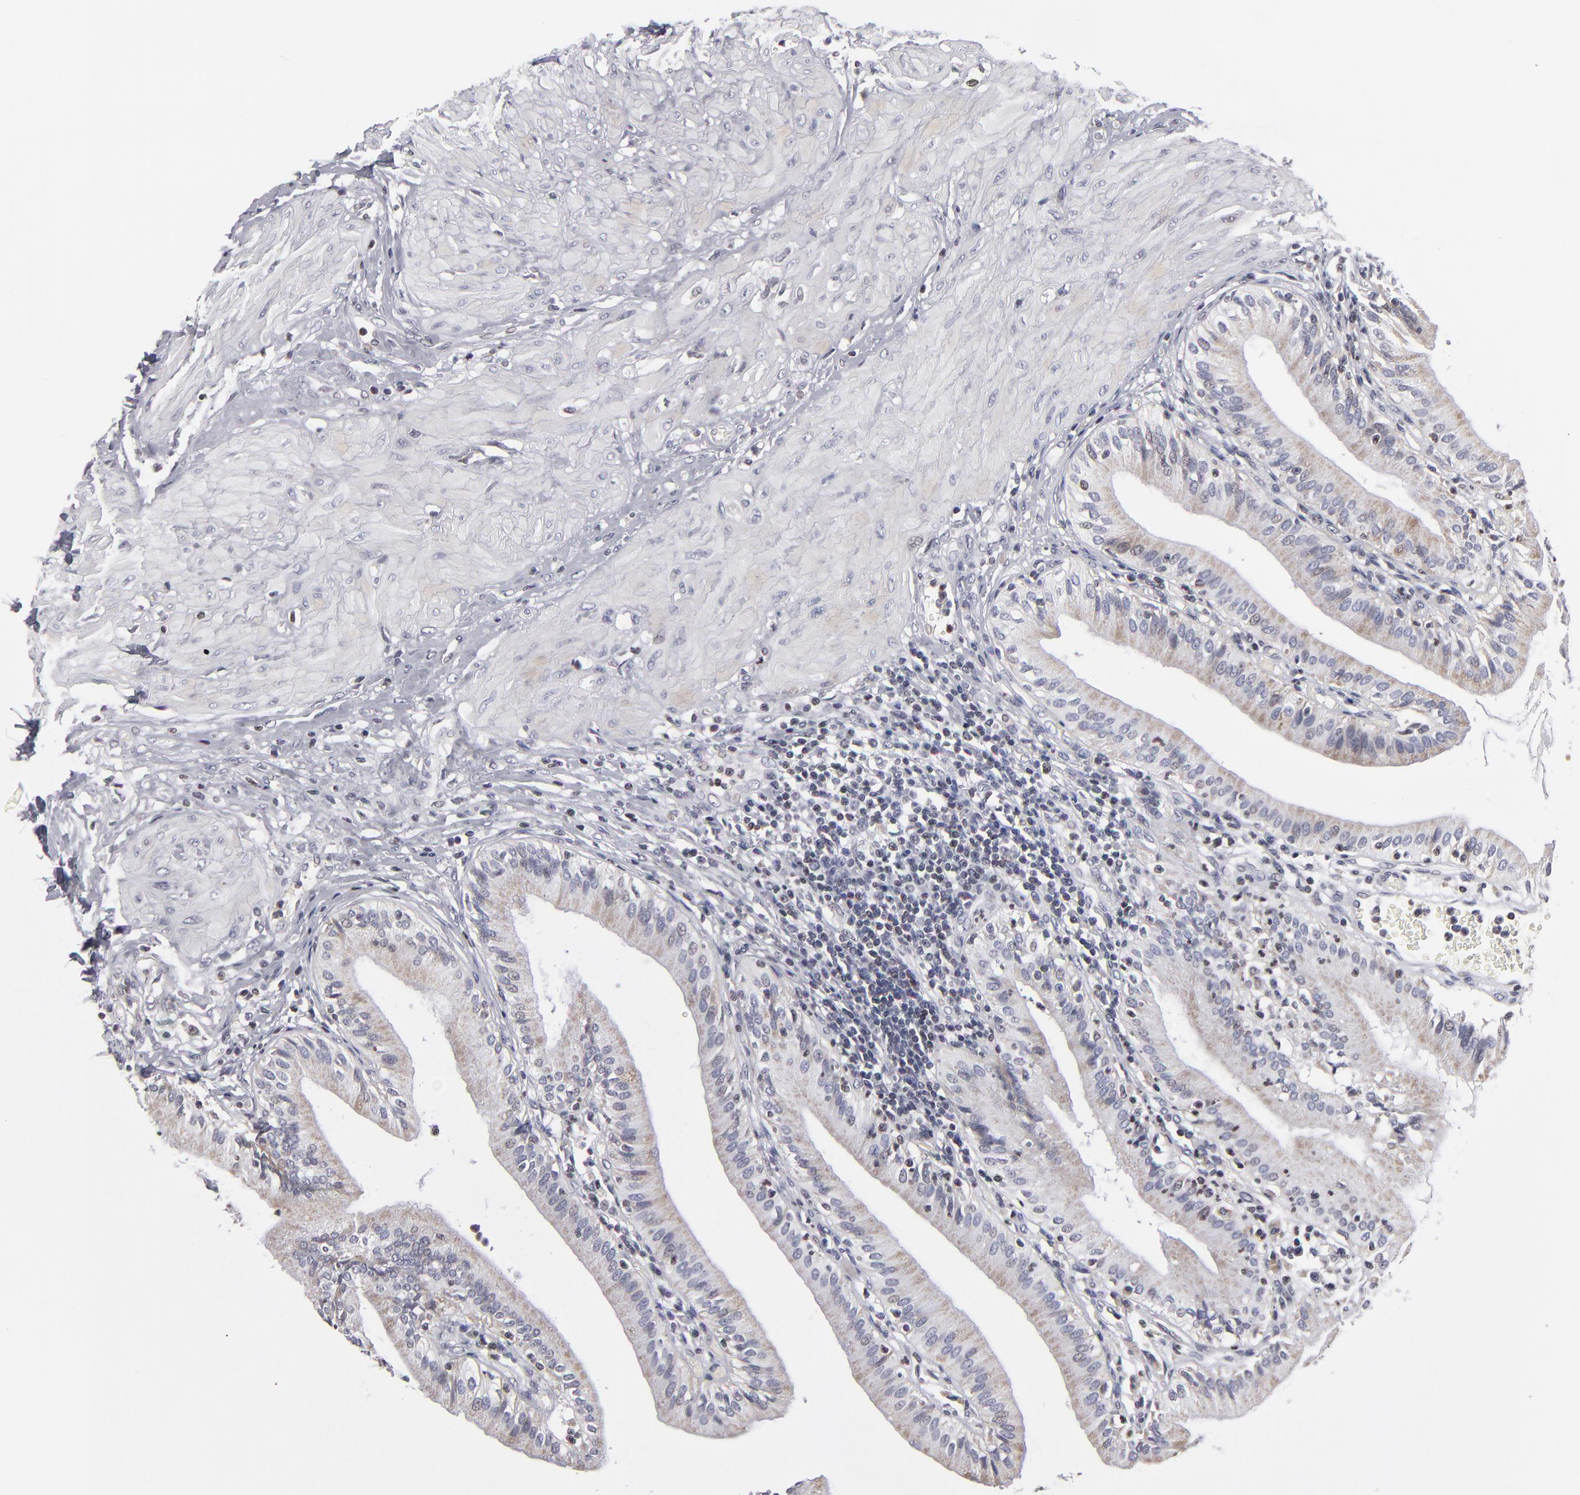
{"staining": {"intensity": "weak", "quantity": "25%-75%", "location": "cytoplasmic/membranous"}, "tissue": "gallbladder", "cell_type": "Glandular cells", "image_type": "normal", "snomed": [{"axis": "morphology", "description": "Normal tissue, NOS"}, {"axis": "topography", "description": "Gallbladder"}], "caption": "Benign gallbladder displays weak cytoplasmic/membranous positivity in about 25%-75% of glandular cells, visualized by immunohistochemistry.", "gene": "ODF2", "patient": {"sex": "male", "age": 58}}